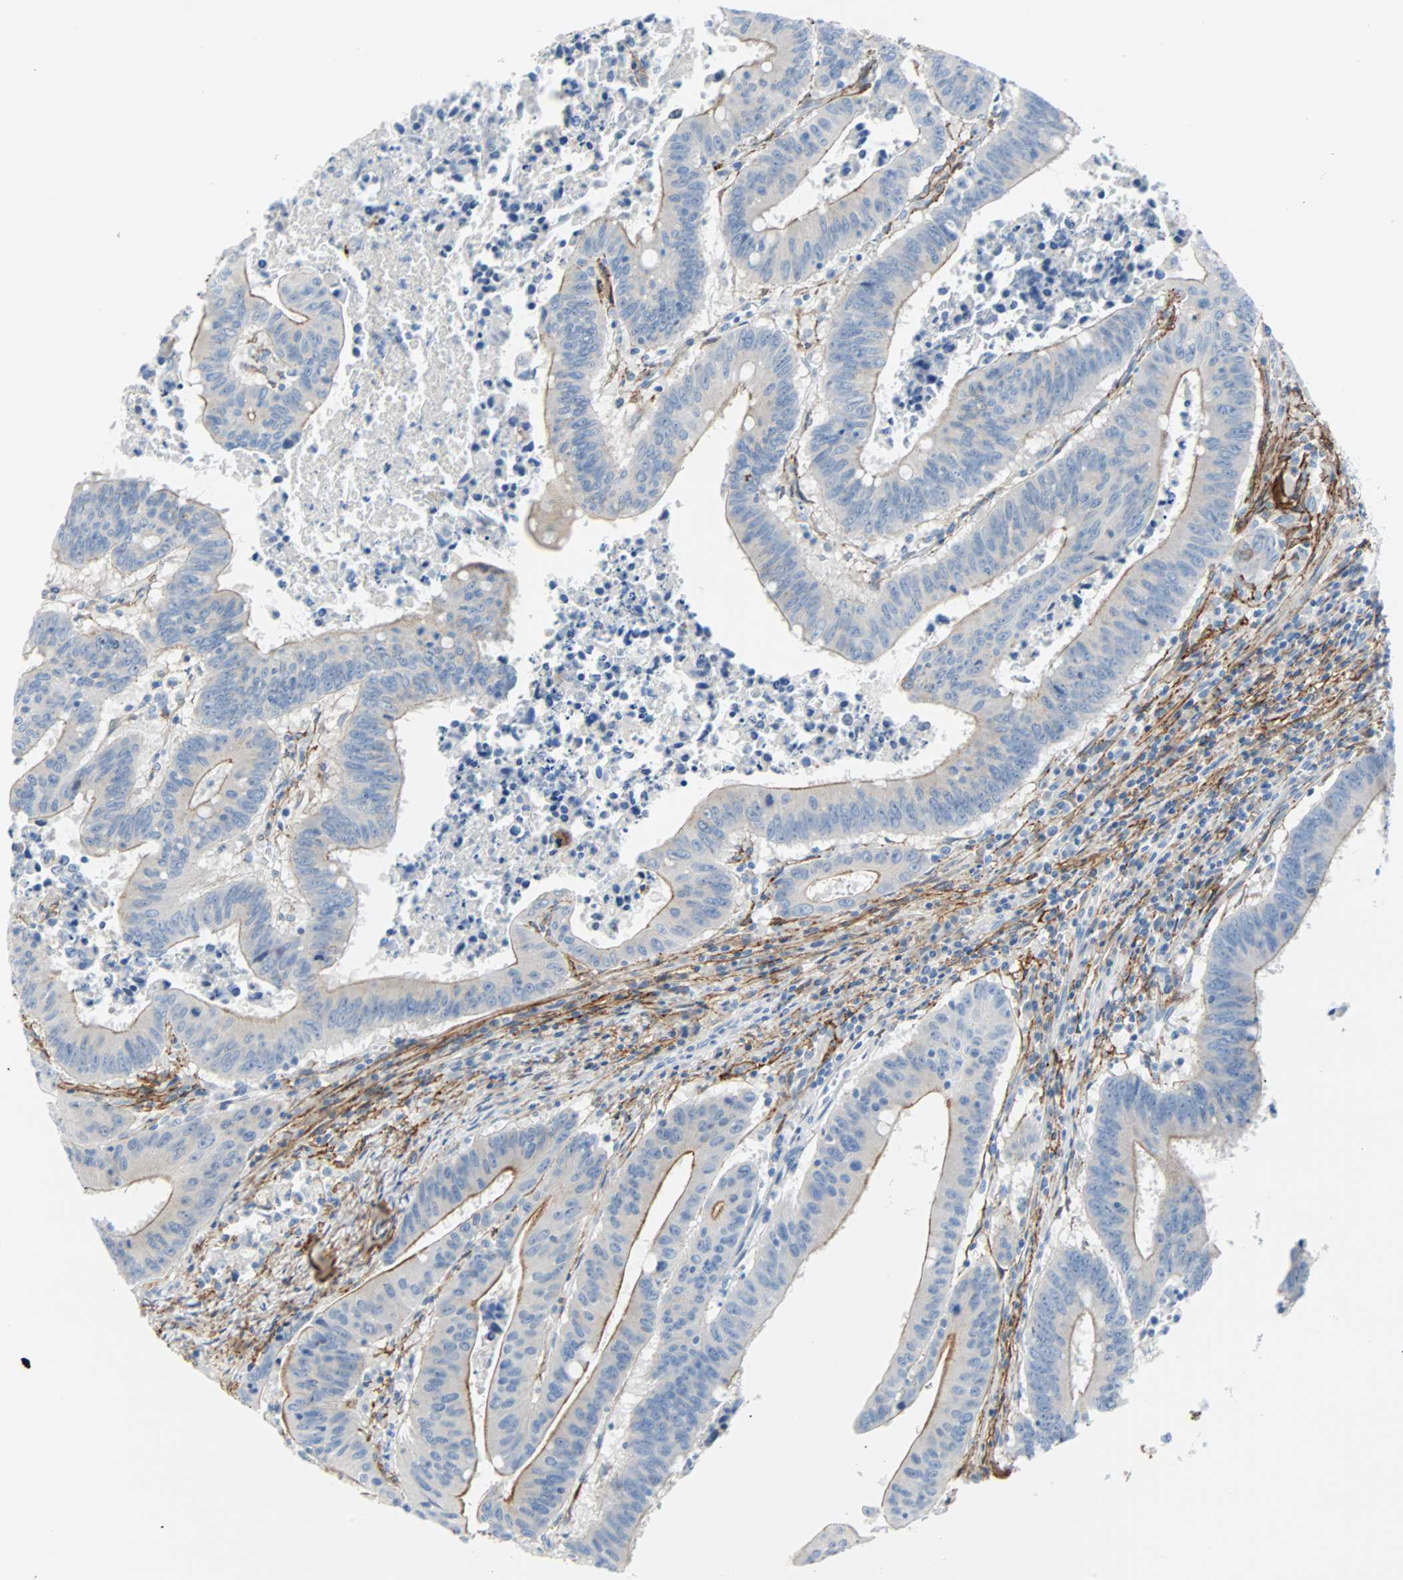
{"staining": {"intensity": "moderate", "quantity": "25%-75%", "location": "cytoplasmic/membranous"}, "tissue": "colorectal cancer", "cell_type": "Tumor cells", "image_type": "cancer", "snomed": [{"axis": "morphology", "description": "Adenocarcinoma, NOS"}, {"axis": "topography", "description": "Colon"}], "caption": "High-magnification brightfield microscopy of colorectal cancer (adenocarcinoma) stained with DAB (3,3'-diaminobenzidine) (brown) and counterstained with hematoxylin (blue). tumor cells exhibit moderate cytoplasmic/membranous staining is seen in about25%-75% of cells.", "gene": "PDPN", "patient": {"sex": "male", "age": 45}}